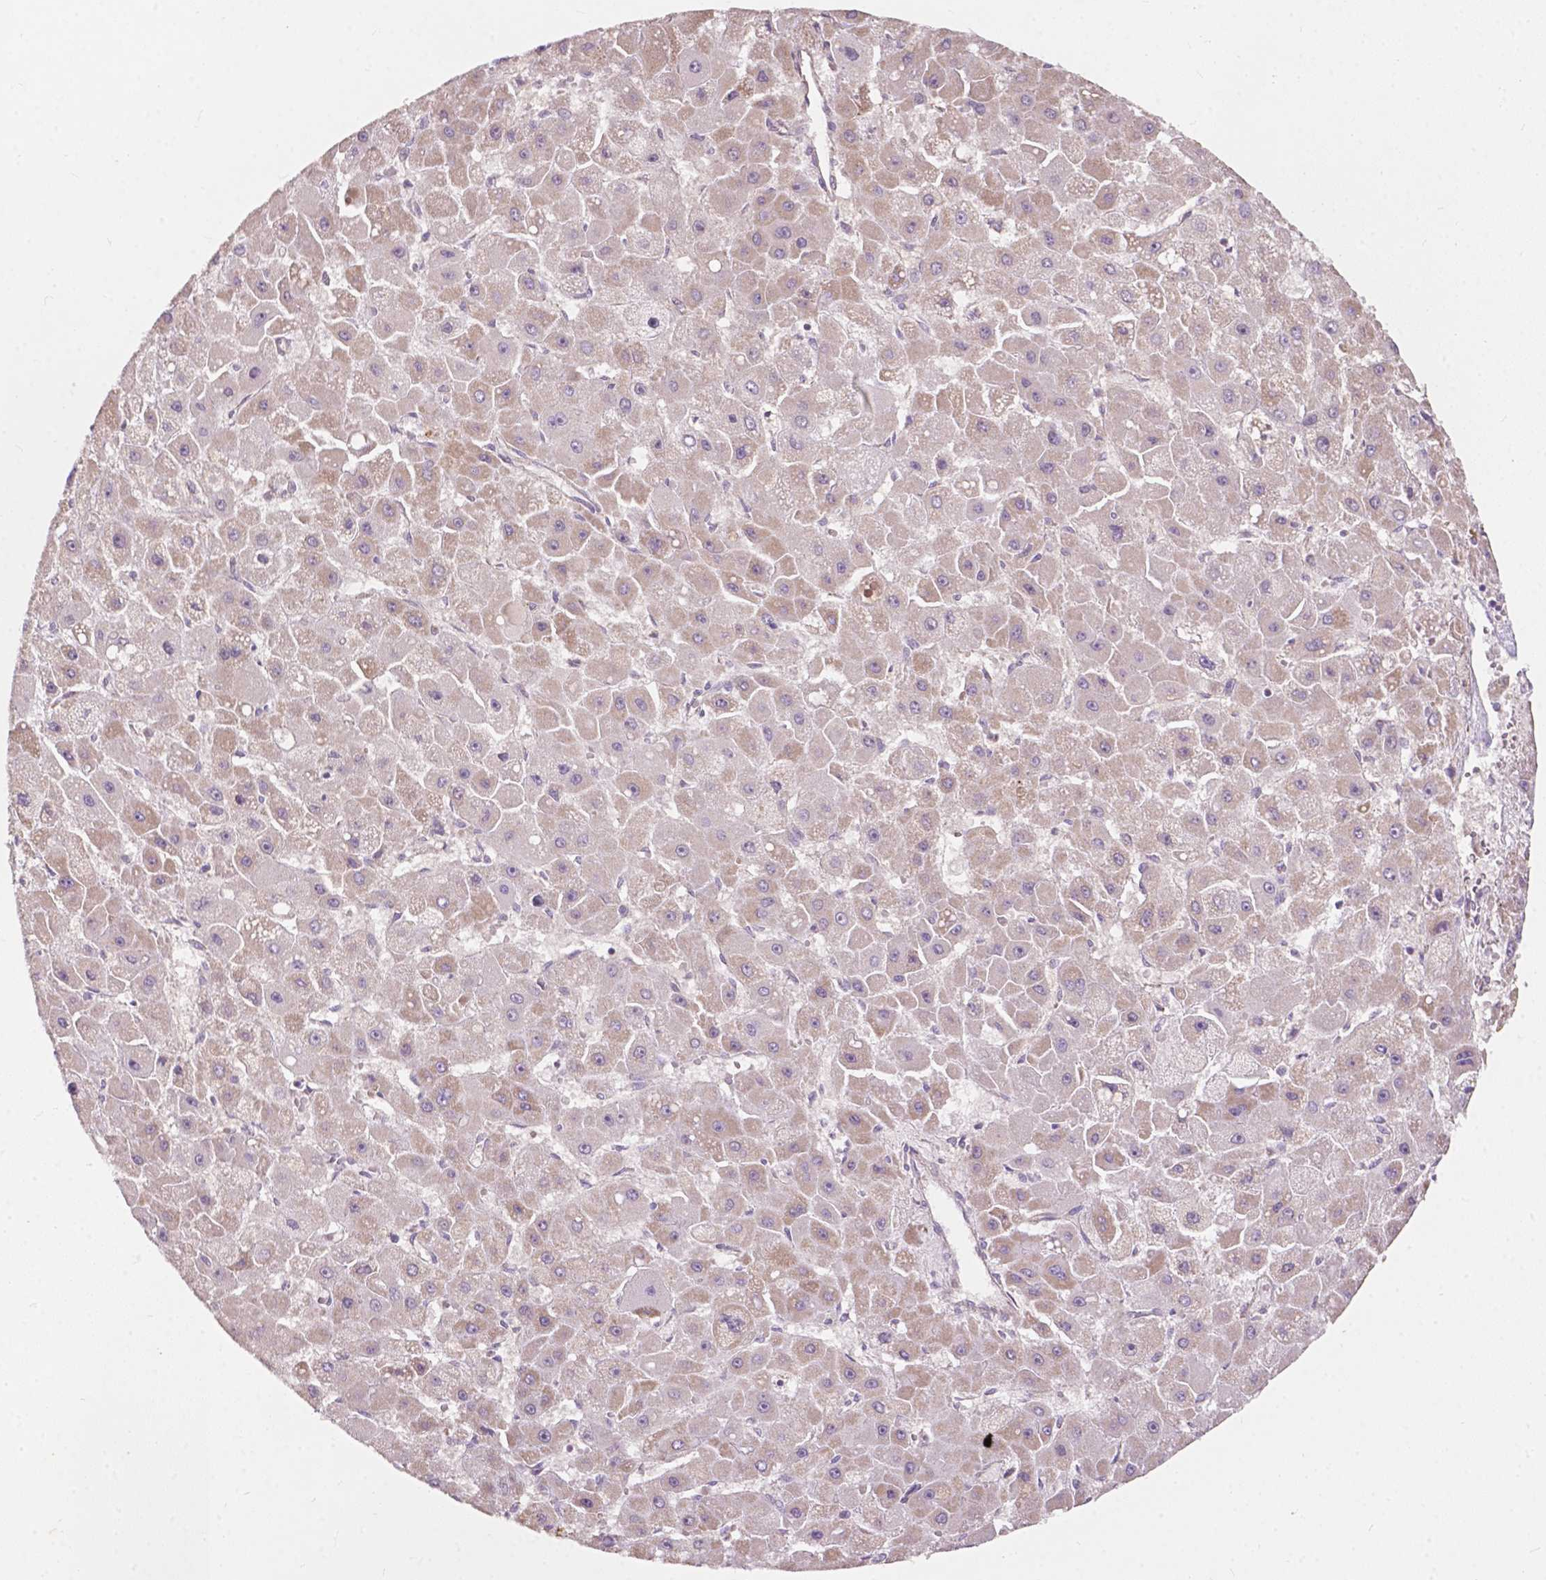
{"staining": {"intensity": "weak", "quantity": "25%-75%", "location": "cytoplasmic/membranous"}, "tissue": "liver cancer", "cell_type": "Tumor cells", "image_type": "cancer", "snomed": [{"axis": "morphology", "description": "Carcinoma, Hepatocellular, NOS"}, {"axis": "topography", "description": "Liver"}], "caption": "Immunohistochemistry (IHC) of liver hepatocellular carcinoma shows low levels of weak cytoplasmic/membranous staining in about 25%-75% of tumor cells. Using DAB (brown) and hematoxylin (blue) stains, captured at high magnification using brightfield microscopy.", "gene": "NDUFA10", "patient": {"sex": "female", "age": 25}}